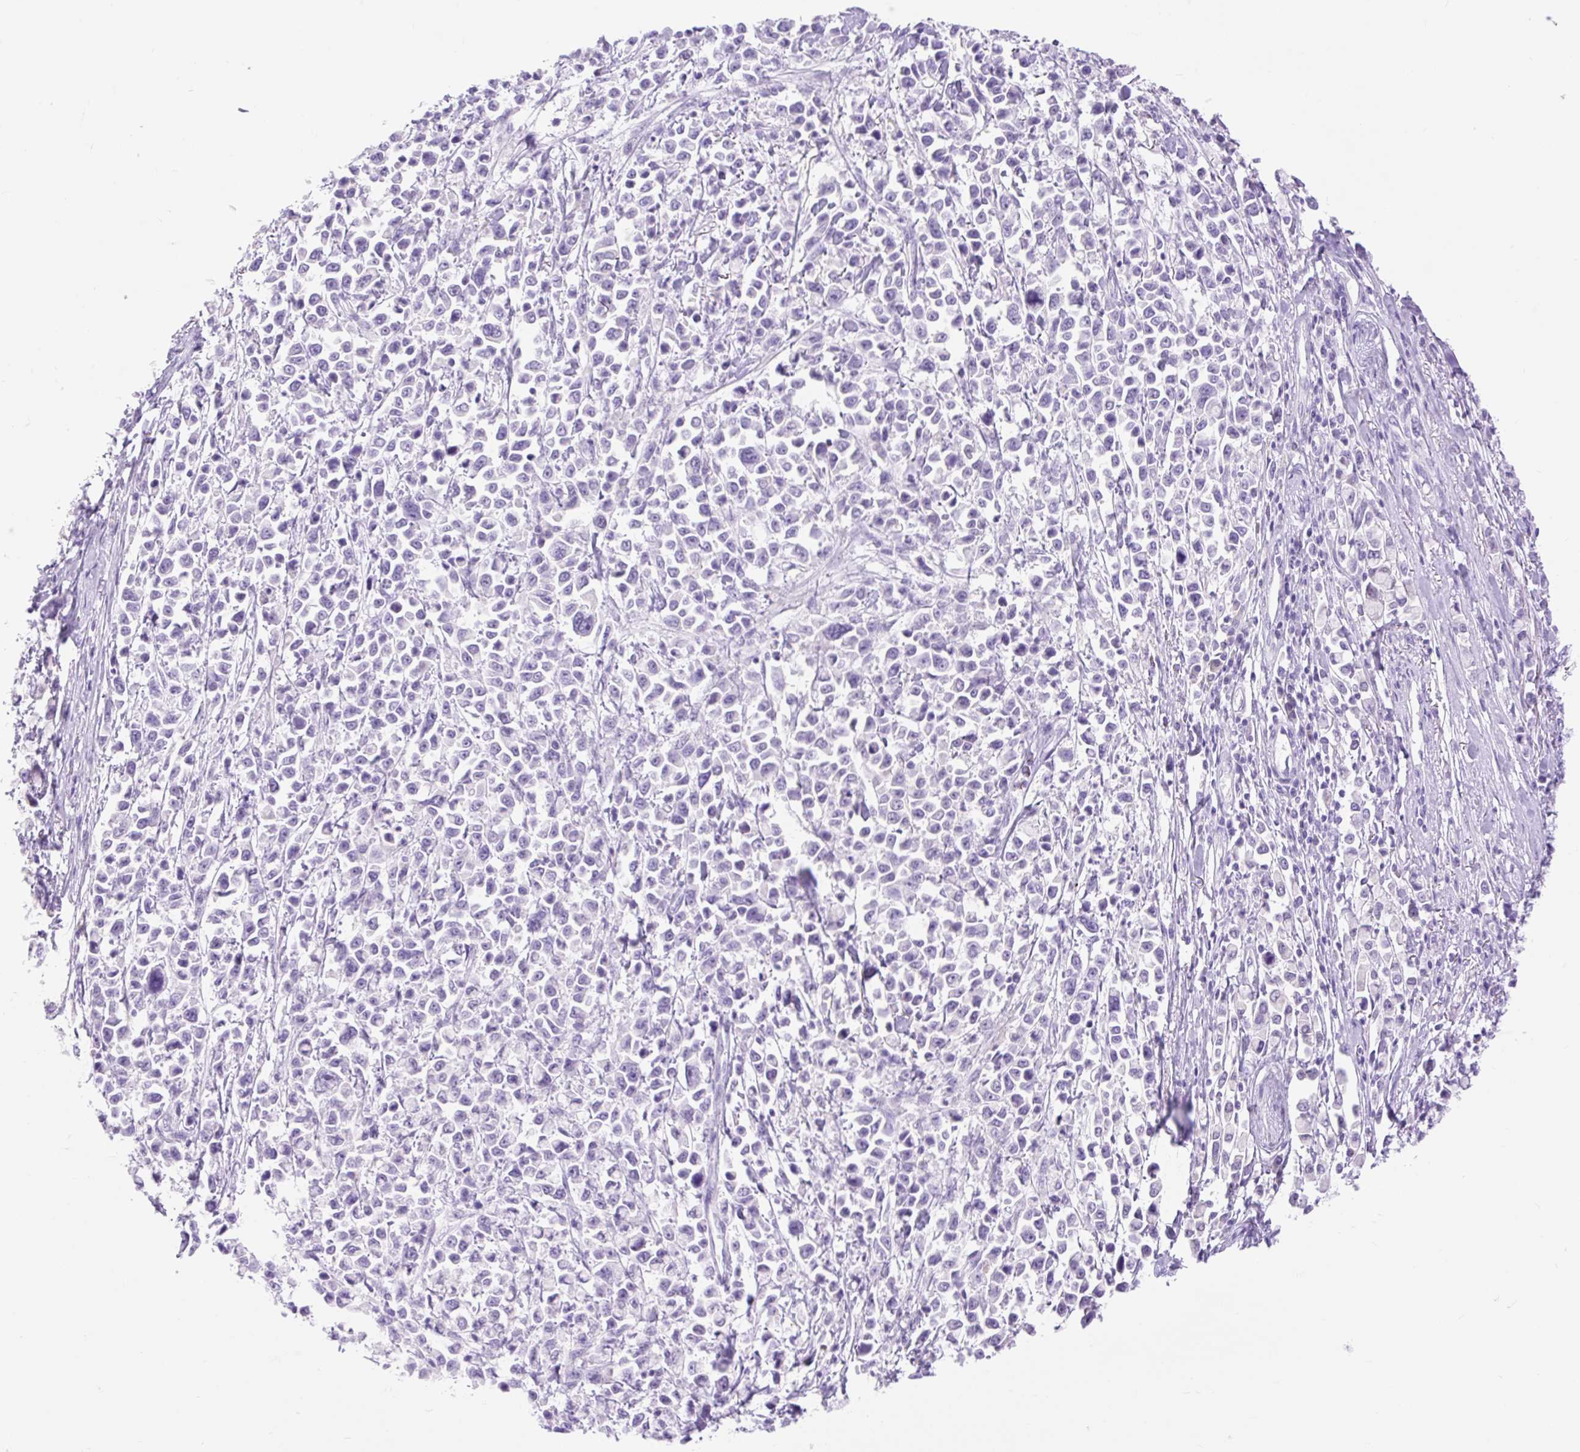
{"staining": {"intensity": "negative", "quantity": "none", "location": "none"}, "tissue": "stomach cancer", "cell_type": "Tumor cells", "image_type": "cancer", "snomed": [{"axis": "morphology", "description": "Adenocarcinoma, NOS"}, {"axis": "topography", "description": "Stomach"}], "caption": "DAB (3,3'-diaminobenzidine) immunohistochemical staining of human stomach adenocarcinoma exhibits no significant staining in tumor cells.", "gene": "SLC25A40", "patient": {"sex": "female", "age": 81}}